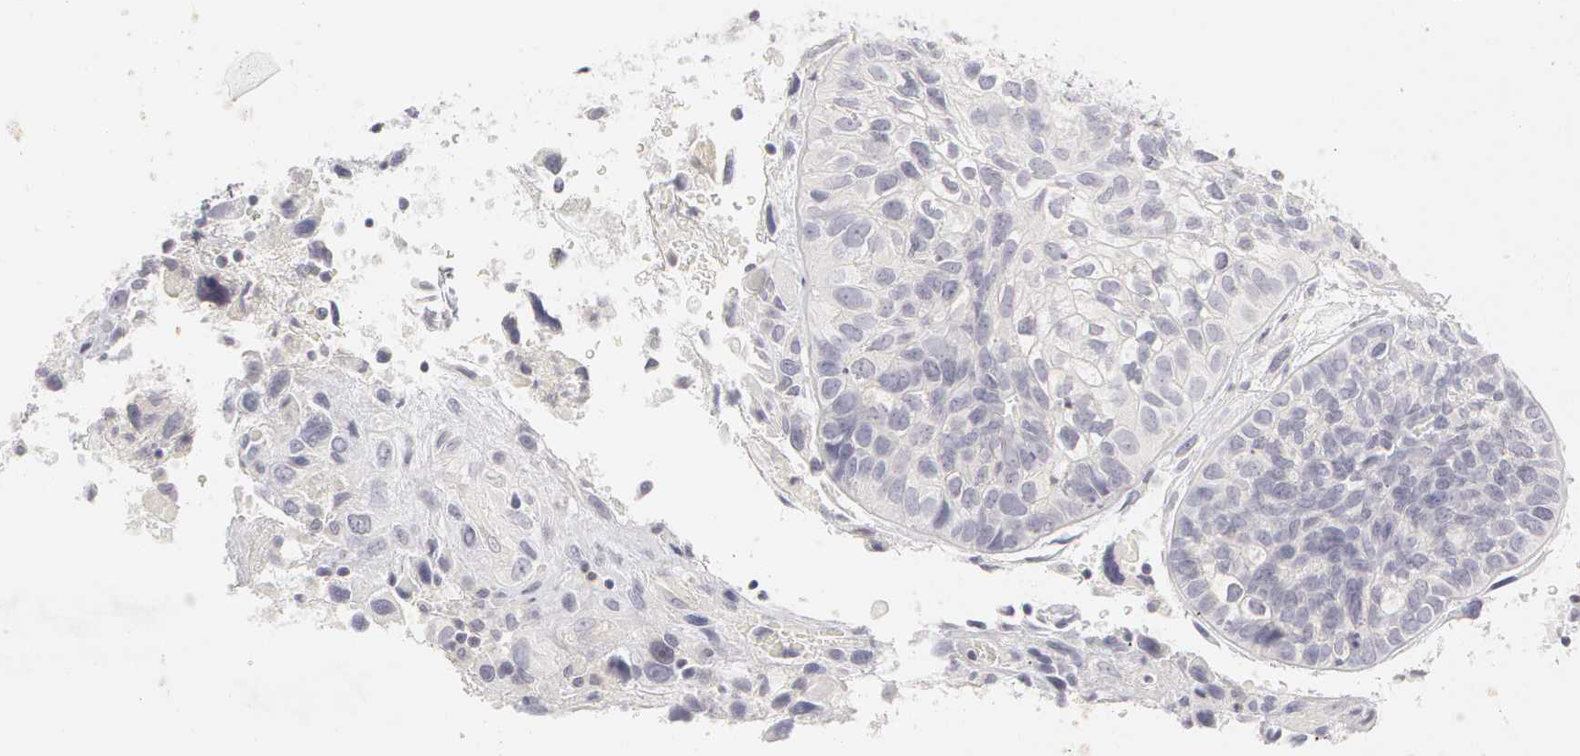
{"staining": {"intensity": "negative", "quantity": "none", "location": "none"}, "tissue": "breast cancer", "cell_type": "Tumor cells", "image_type": "cancer", "snomed": [{"axis": "morphology", "description": "Neoplasm, malignant, NOS"}, {"axis": "topography", "description": "Breast"}], "caption": "Immunohistochemistry histopathology image of breast cancer stained for a protein (brown), which displays no staining in tumor cells. (Immunohistochemistry (ihc), brightfield microscopy, high magnification).", "gene": "ABCB1", "patient": {"sex": "female", "age": 50}}